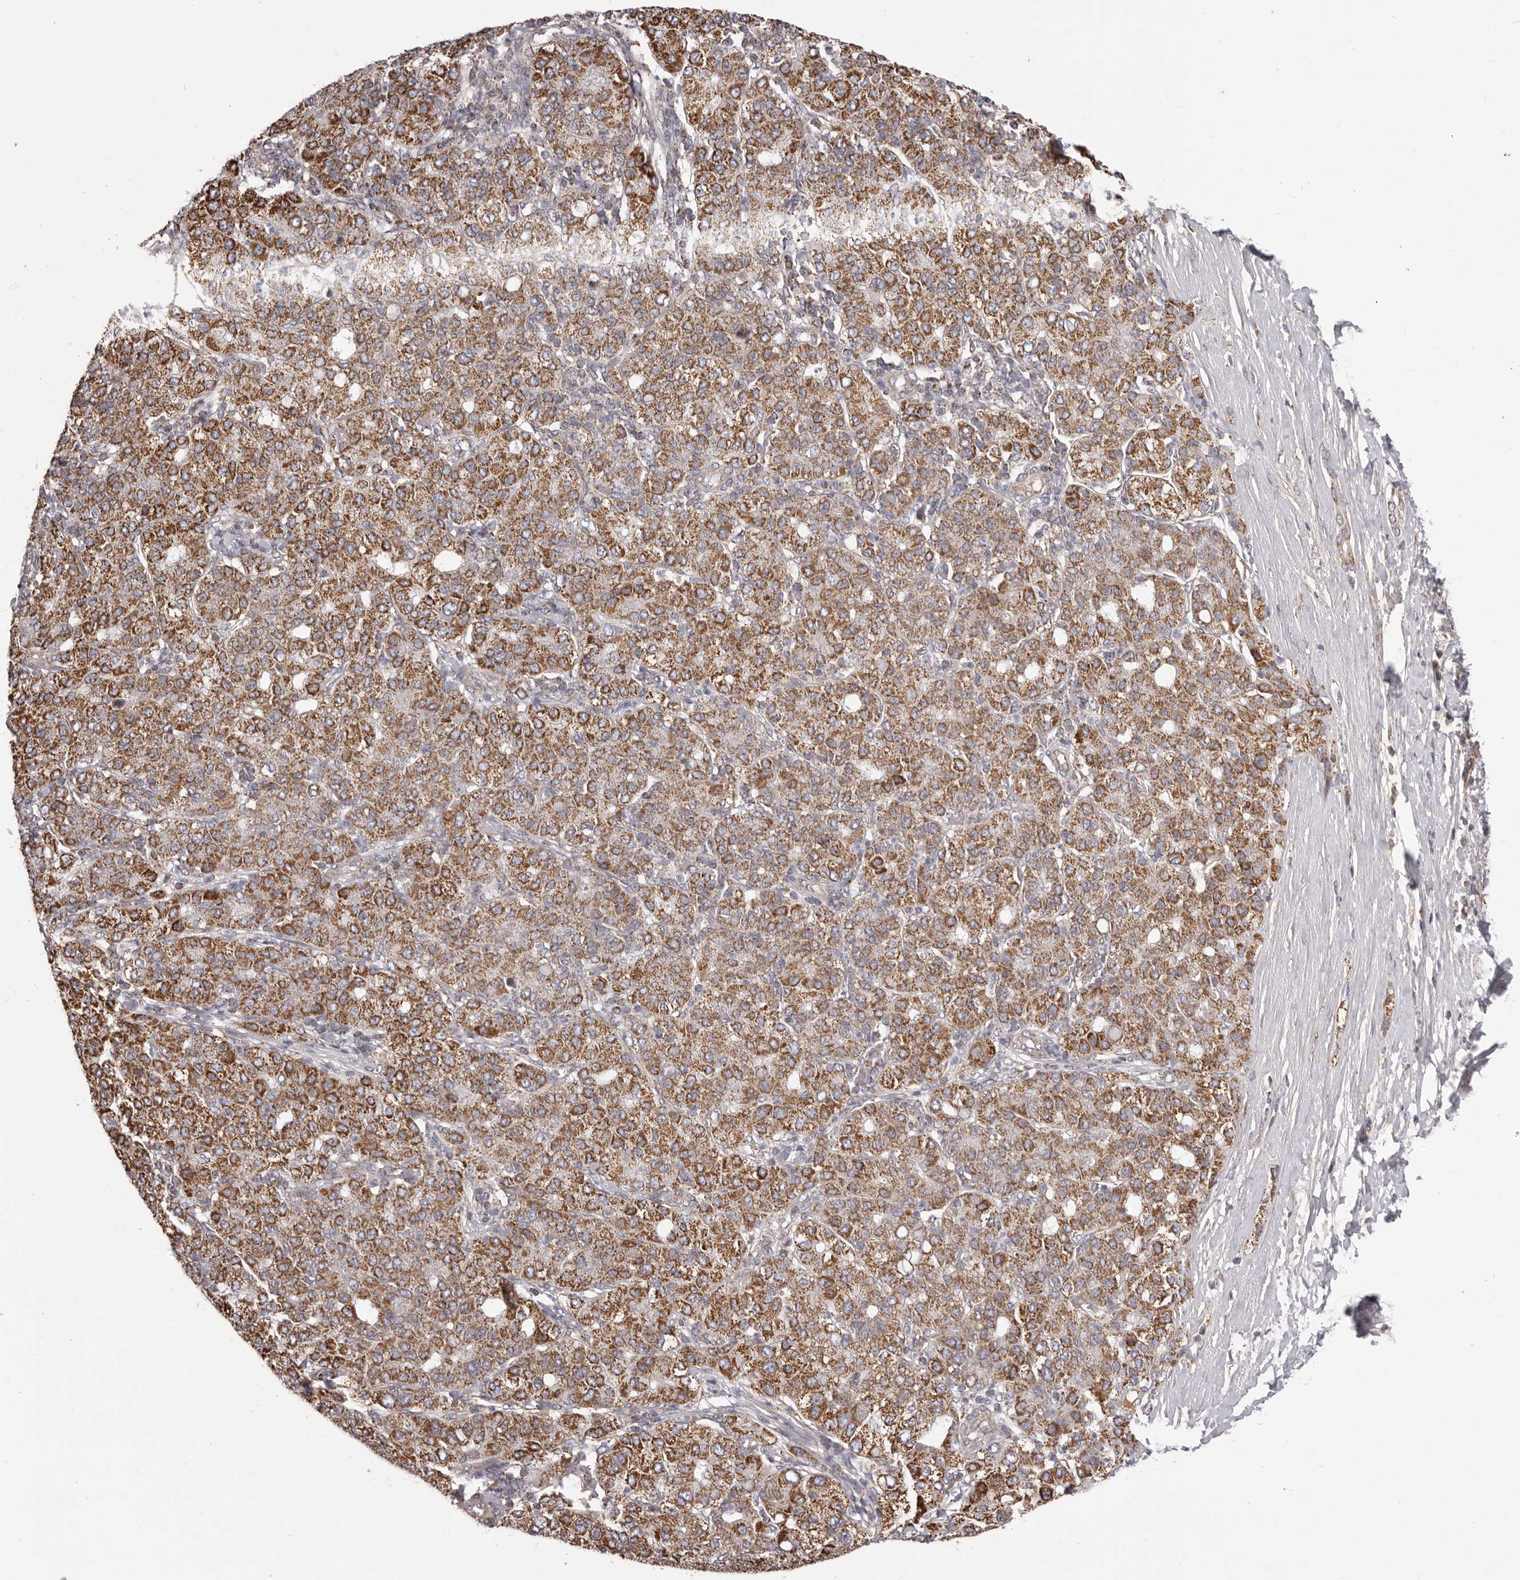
{"staining": {"intensity": "strong", "quantity": ">75%", "location": "cytoplasmic/membranous"}, "tissue": "liver cancer", "cell_type": "Tumor cells", "image_type": "cancer", "snomed": [{"axis": "morphology", "description": "Carcinoma, Hepatocellular, NOS"}, {"axis": "topography", "description": "Liver"}], "caption": "Immunohistochemistry (IHC) image of neoplastic tissue: human liver cancer stained using immunohistochemistry (IHC) displays high levels of strong protein expression localized specifically in the cytoplasmic/membranous of tumor cells, appearing as a cytoplasmic/membranous brown color.", "gene": "CHRM2", "patient": {"sex": "male", "age": 65}}